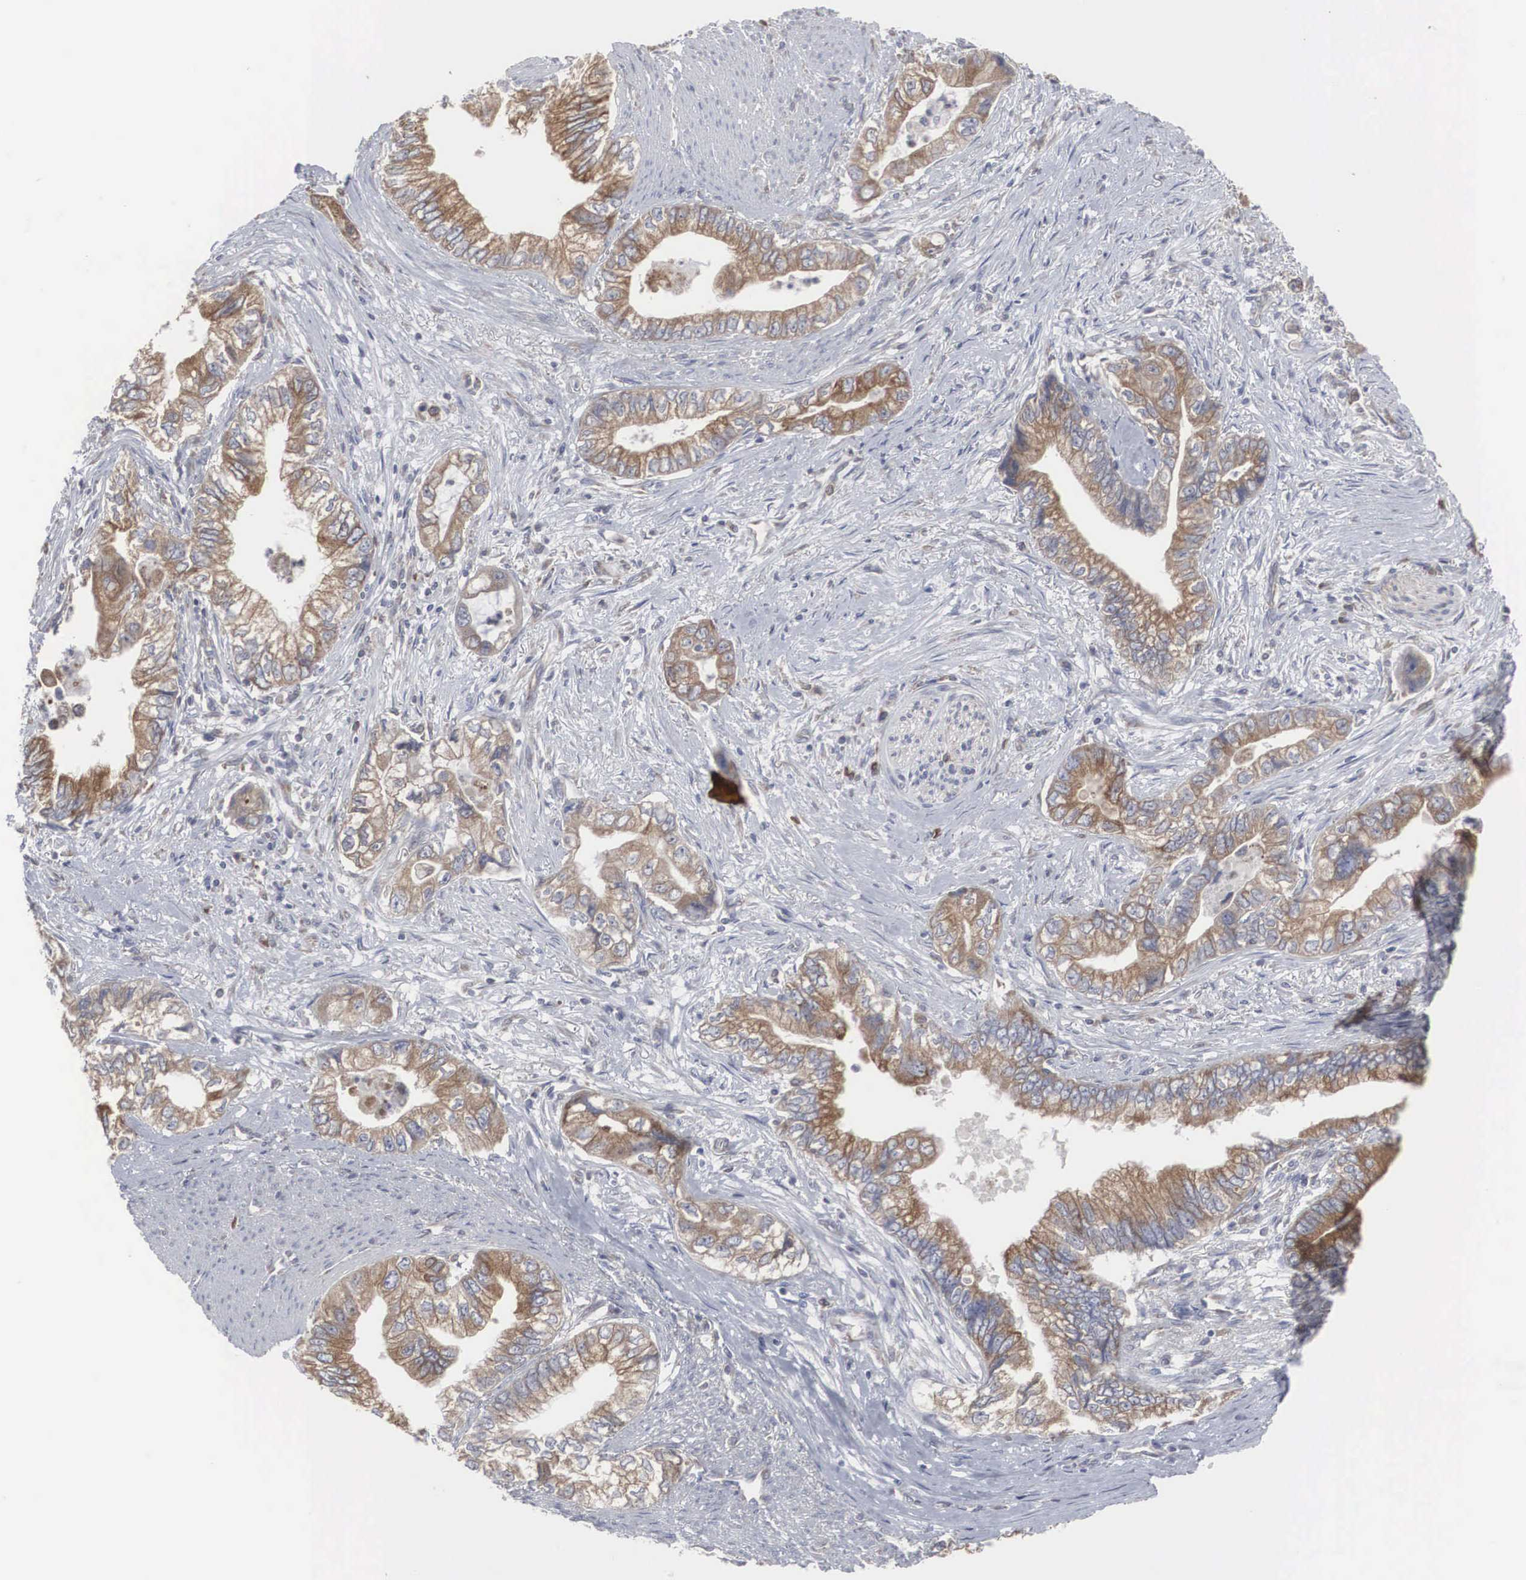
{"staining": {"intensity": "strong", "quantity": ">75%", "location": "cytoplasmic/membranous"}, "tissue": "pancreatic cancer", "cell_type": "Tumor cells", "image_type": "cancer", "snomed": [{"axis": "morphology", "description": "Adenocarcinoma, NOS"}, {"axis": "topography", "description": "Pancreas"}, {"axis": "topography", "description": "Stomach, upper"}], "caption": "DAB immunohistochemical staining of pancreatic cancer shows strong cytoplasmic/membranous protein staining in about >75% of tumor cells. (DAB IHC, brown staining for protein, blue staining for nuclei).", "gene": "MIA2", "patient": {"sex": "male", "age": 77}}